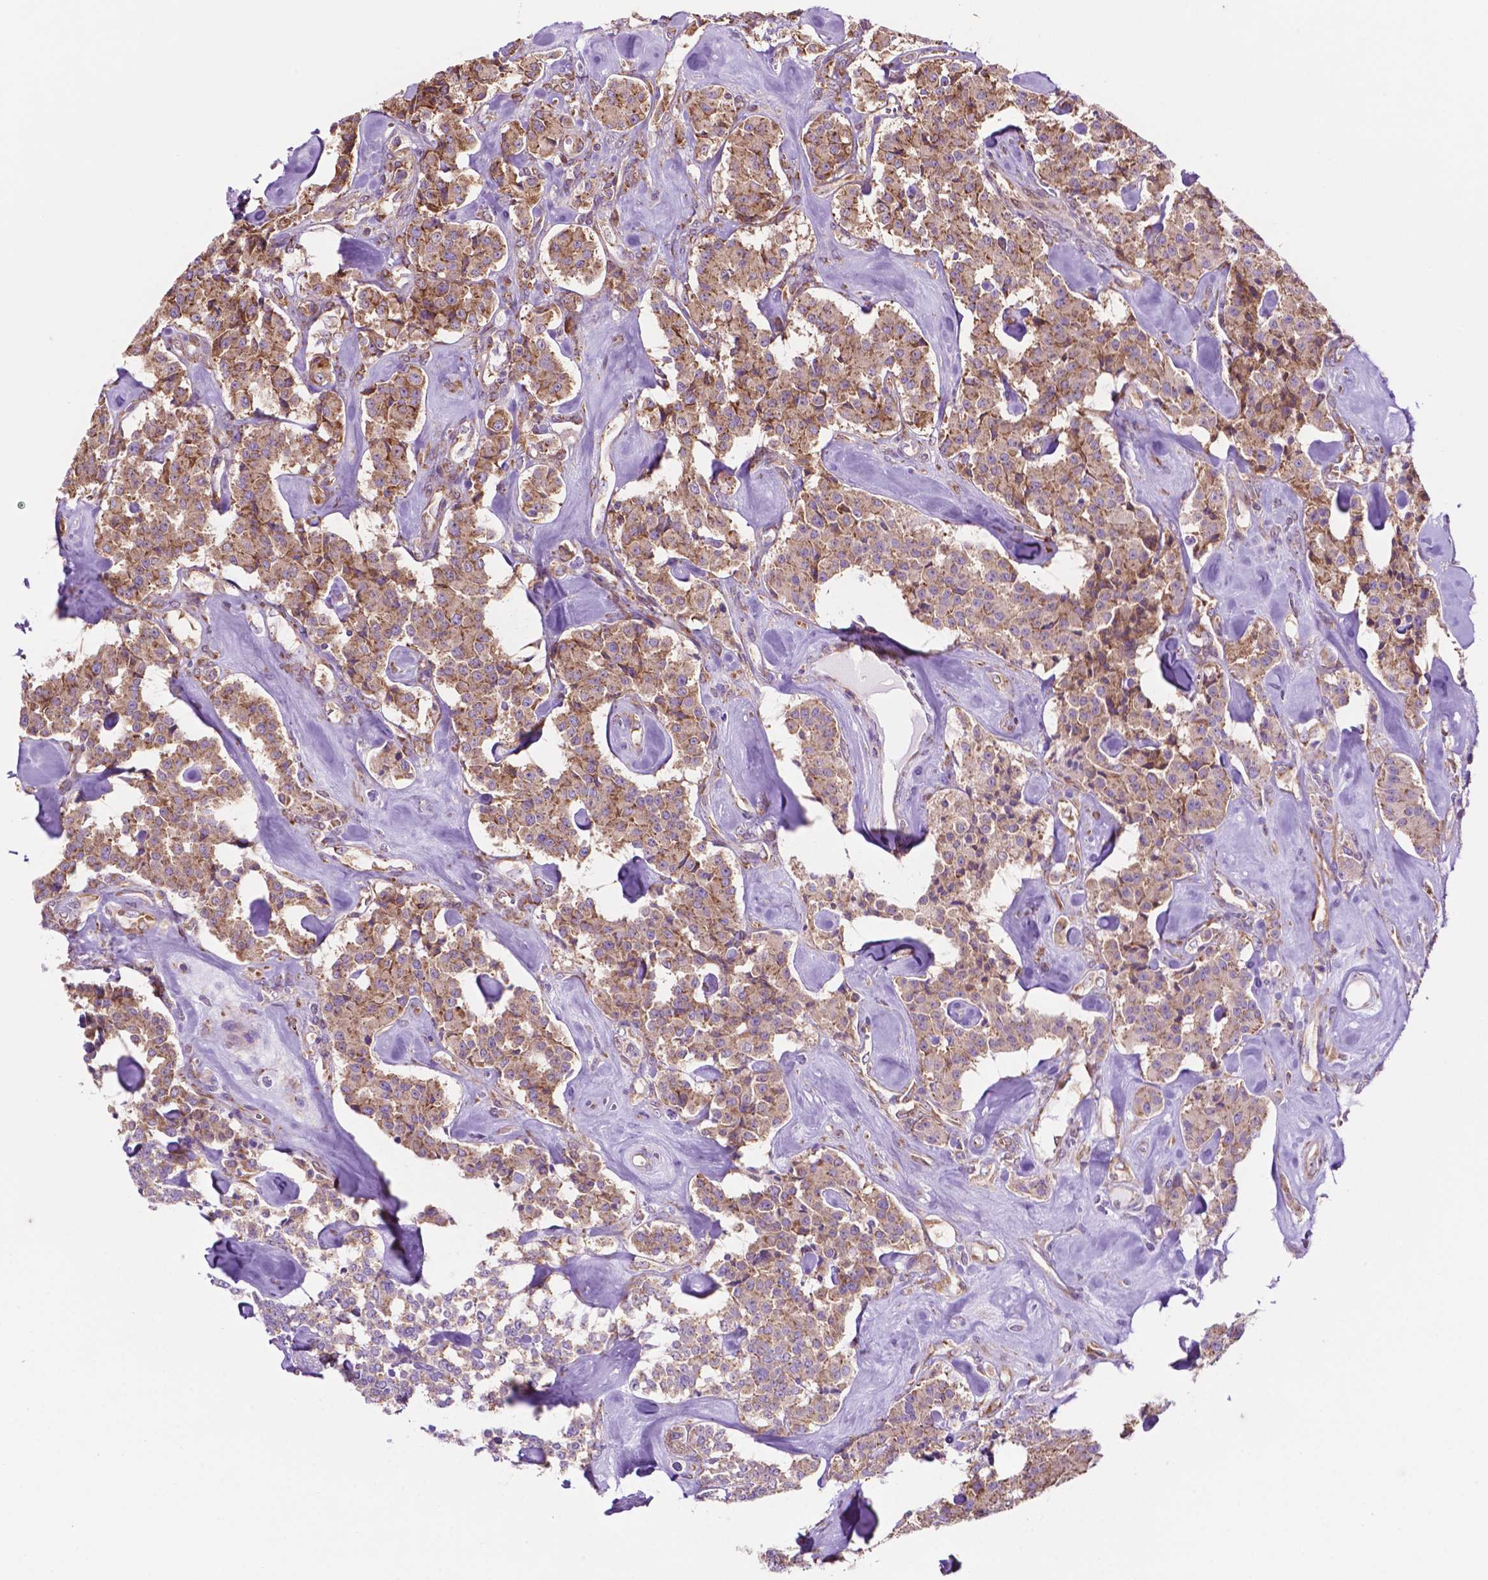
{"staining": {"intensity": "moderate", "quantity": ">75%", "location": "cytoplasmic/membranous"}, "tissue": "carcinoid", "cell_type": "Tumor cells", "image_type": "cancer", "snomed": [{"axis": "morphology", "description": "Carcinoid, malignant, NOS"}, {"axis": "topography", "description": "Pancreas"}], "caption": "Human carcinoid (malignant) stained with a protein marker displays moderate staining in tumor cells.", "gene": "RPL29", "patient": {"sex": "male", "age": 41}}